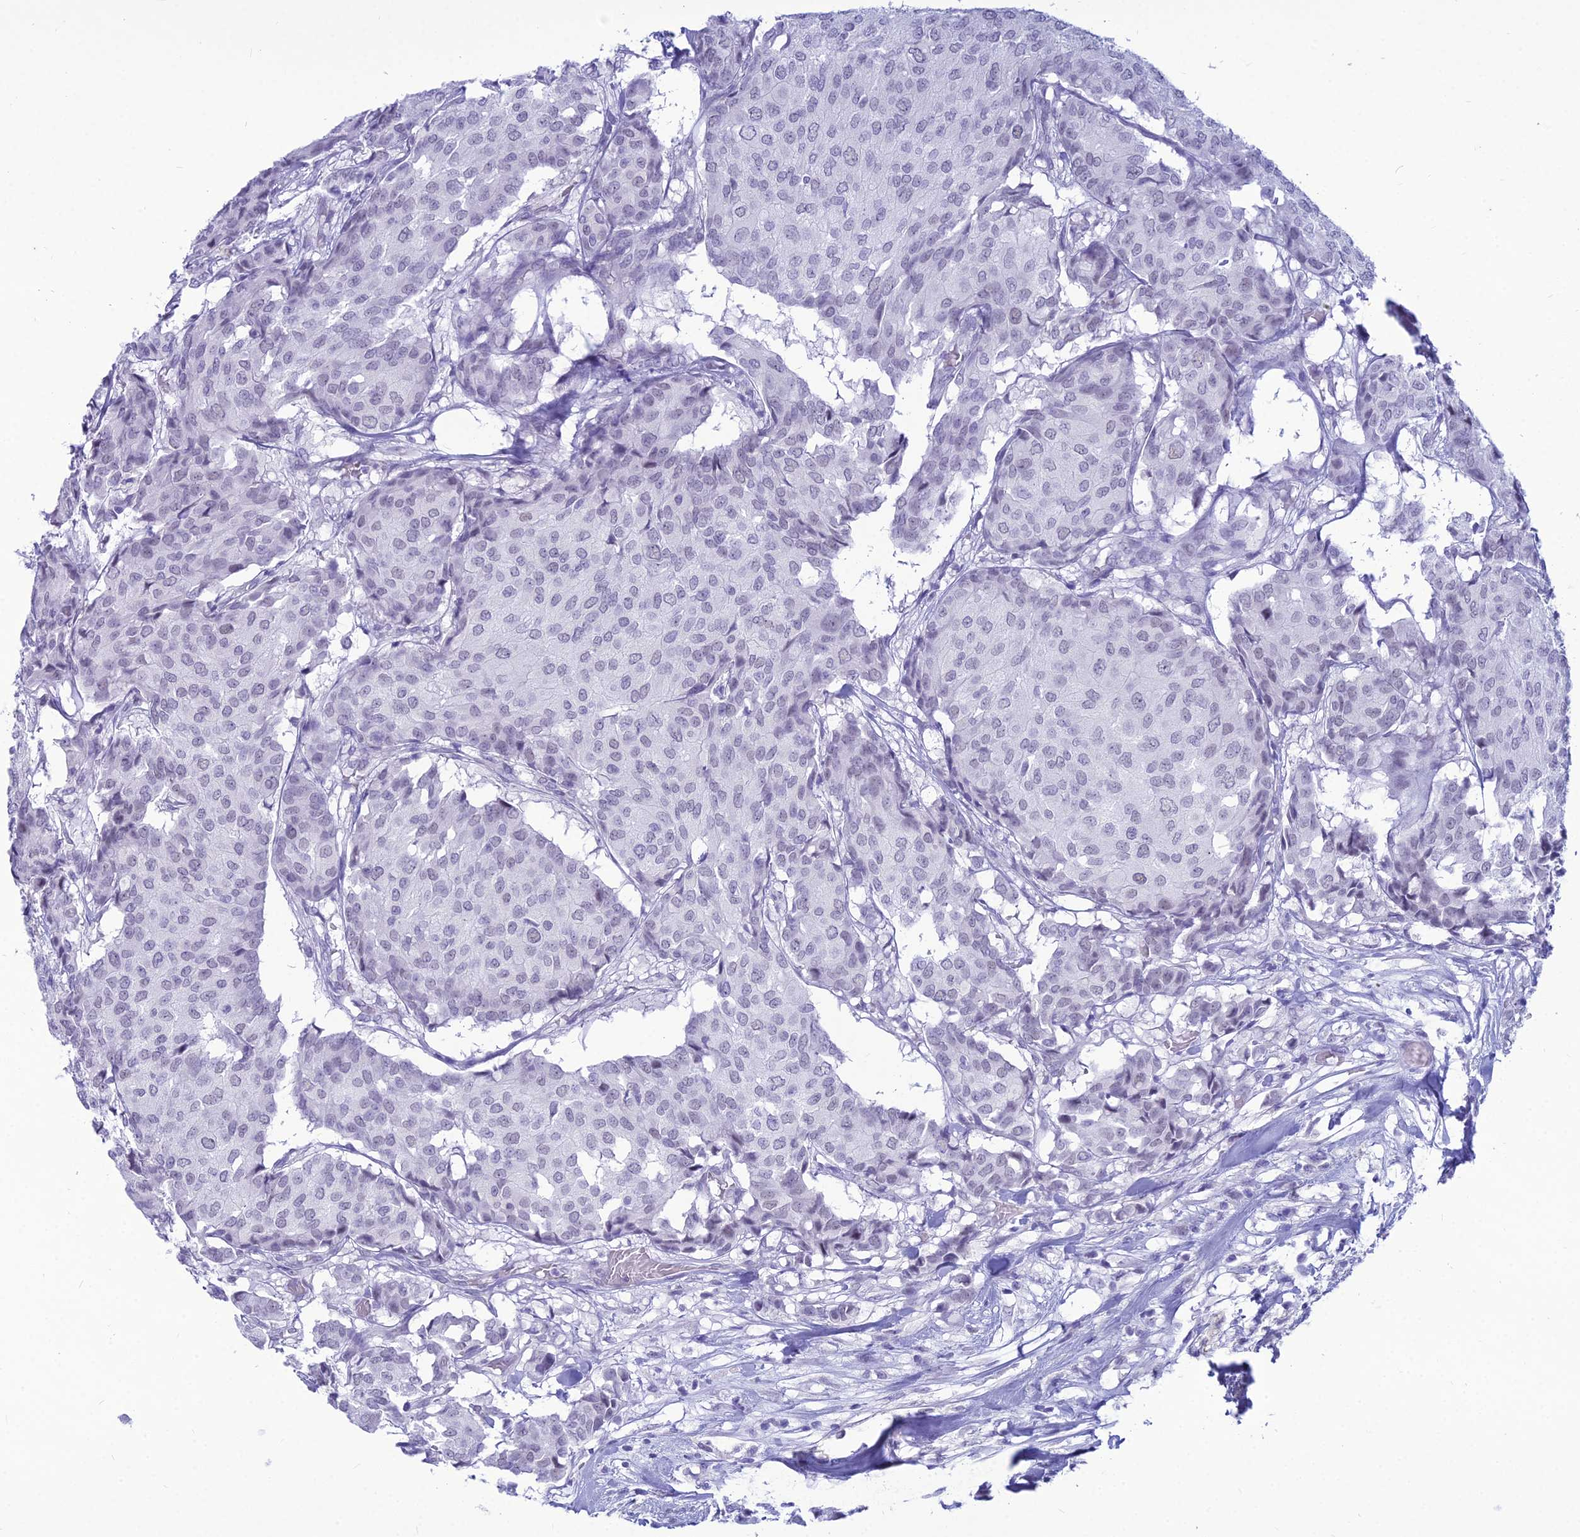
{"staining": {"intensity": "negative", "quantity": "none", "location": "none"}, "tissue": "breast cancer", "cell_type": "Tumor cells", "image_type": "cancer", "snomed": [{"axis": "morphology", "description": "Duct carcinoma"}, {"axis": "topography", "description": "Breast"}], "caption": "This is an immunohistochemistry (IHC) micrograph of human infiltrating ductal carcinoma (breast). There is no positivity in tumor cells.", "gene": "DHX40", "patient": {"sex": "female", "age": 75}}